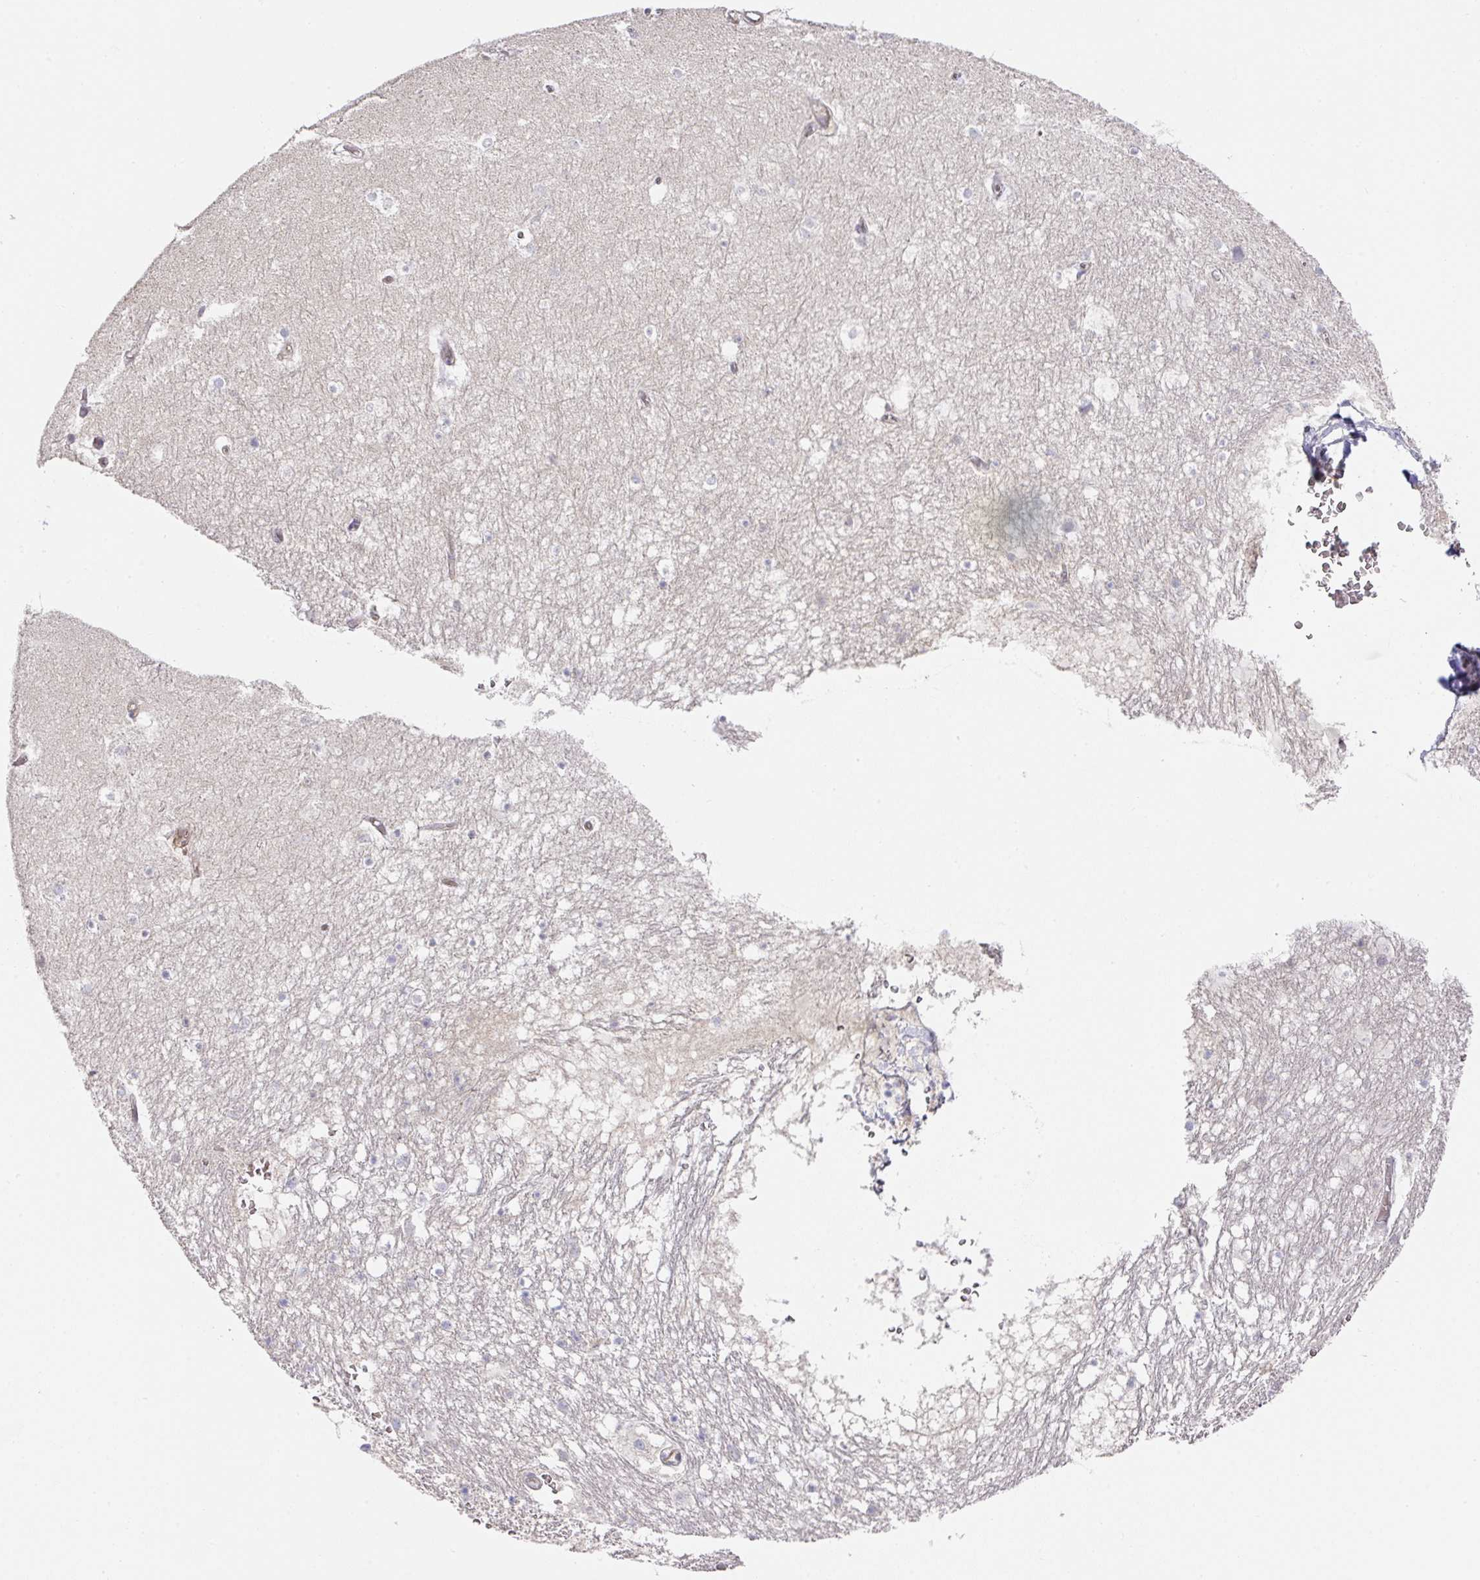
{"staining": {"intensity": "negative", "quantity": "none", "location": "none"}, "tissue": "hippocampus", "cell_type": "Glial cells", "image_type": "normal", "snomed": [{"axis": "morphology", "description": "Normal tissue, NOS"}, {"axis": "topography", "description": "Hippocampus"}], "caption": "Protein analysis of benign hippocampus exhibits no significant positivity in glial cells.", "gene": "TARM1", "patient": {"sex": "female", "age": 52}}